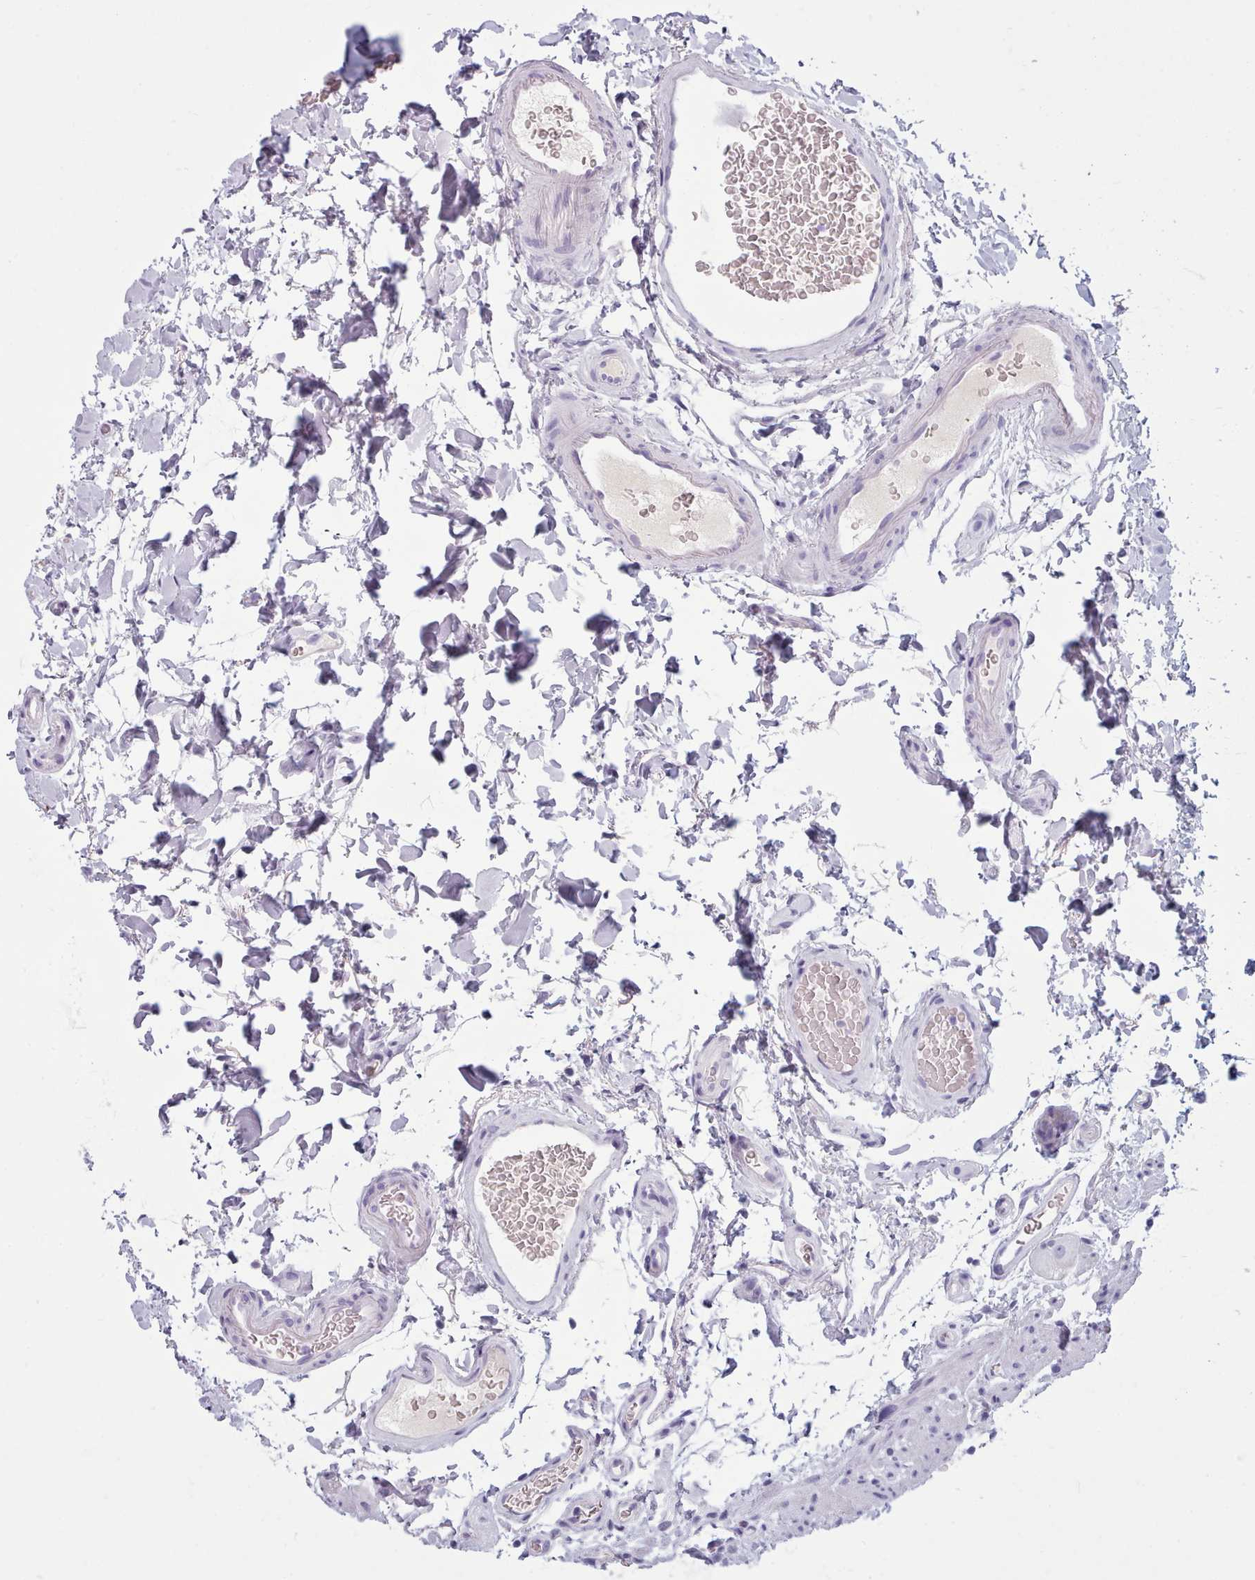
{"staining": {"intensity": "negative", "quantity": "none", "location": "none"}, "tissue": "colon", "cell_type": "Endothelial cells", "image_type": "normal", "snomed": [{"axis": "morphology", "description": "Normal tissue, NOS"}, {"axis": "topography", "description": "Colon"}], "caption": "This is an immunohistochemistry image of unremarkable colon. There is no positivity in endothelial cells.", "gene": "ZNF43", "patient": {"sex": "female", "age": 82}}